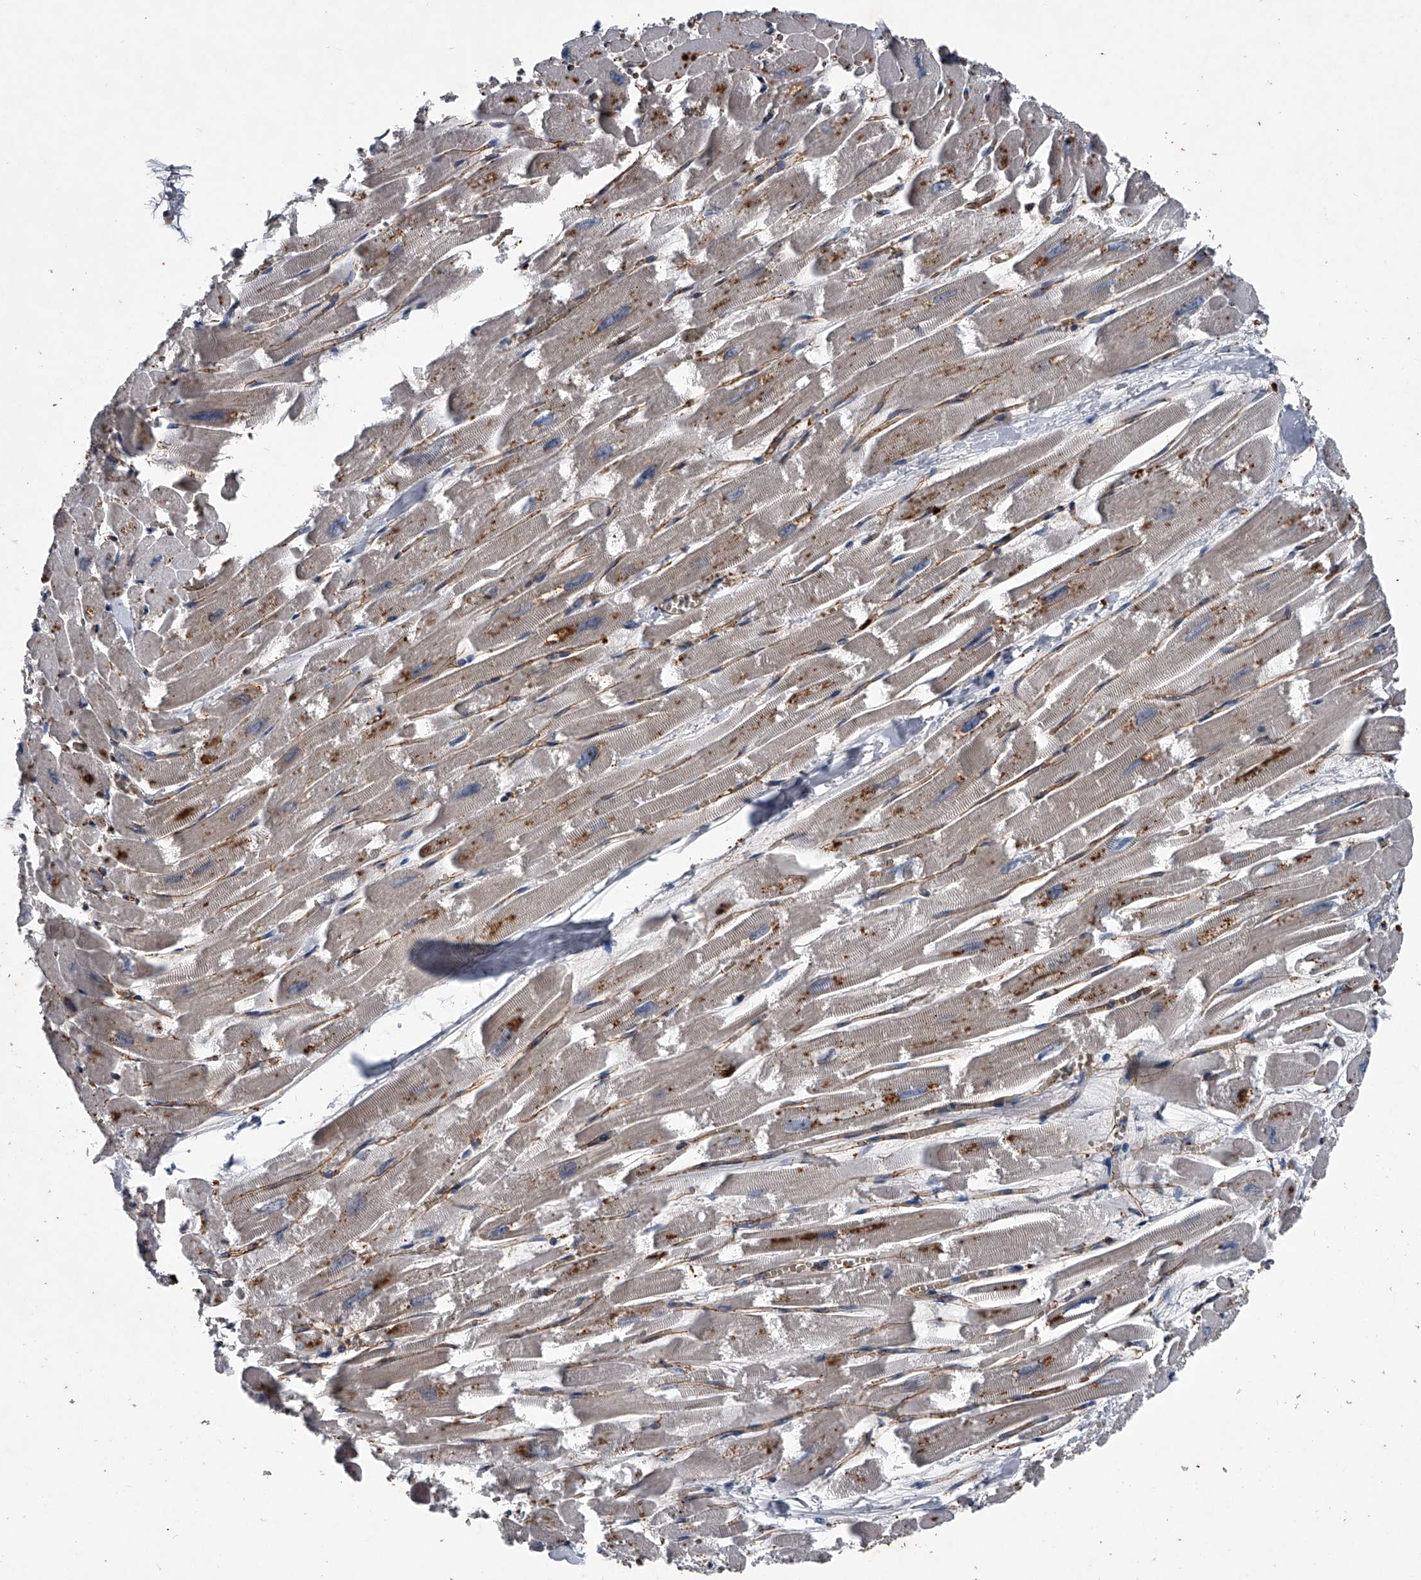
{"staining": {"intensity": "negative", "quantity": "none", "location": "none"}, "tissue": "heart muscle", "cell_type": "Cardiomyocytes", "image_type": "normal", "snomed": [{"axis": "morphology", "description": "Normal tissue, NOS"}, {"axis": "topography", "description": "Heart"}], "caption": "The image reveals no staining of cardiomyocytes in benign heart muscle.", "gene": "MAPKAP1", "patient": {"sex": "male", "age": 54}}